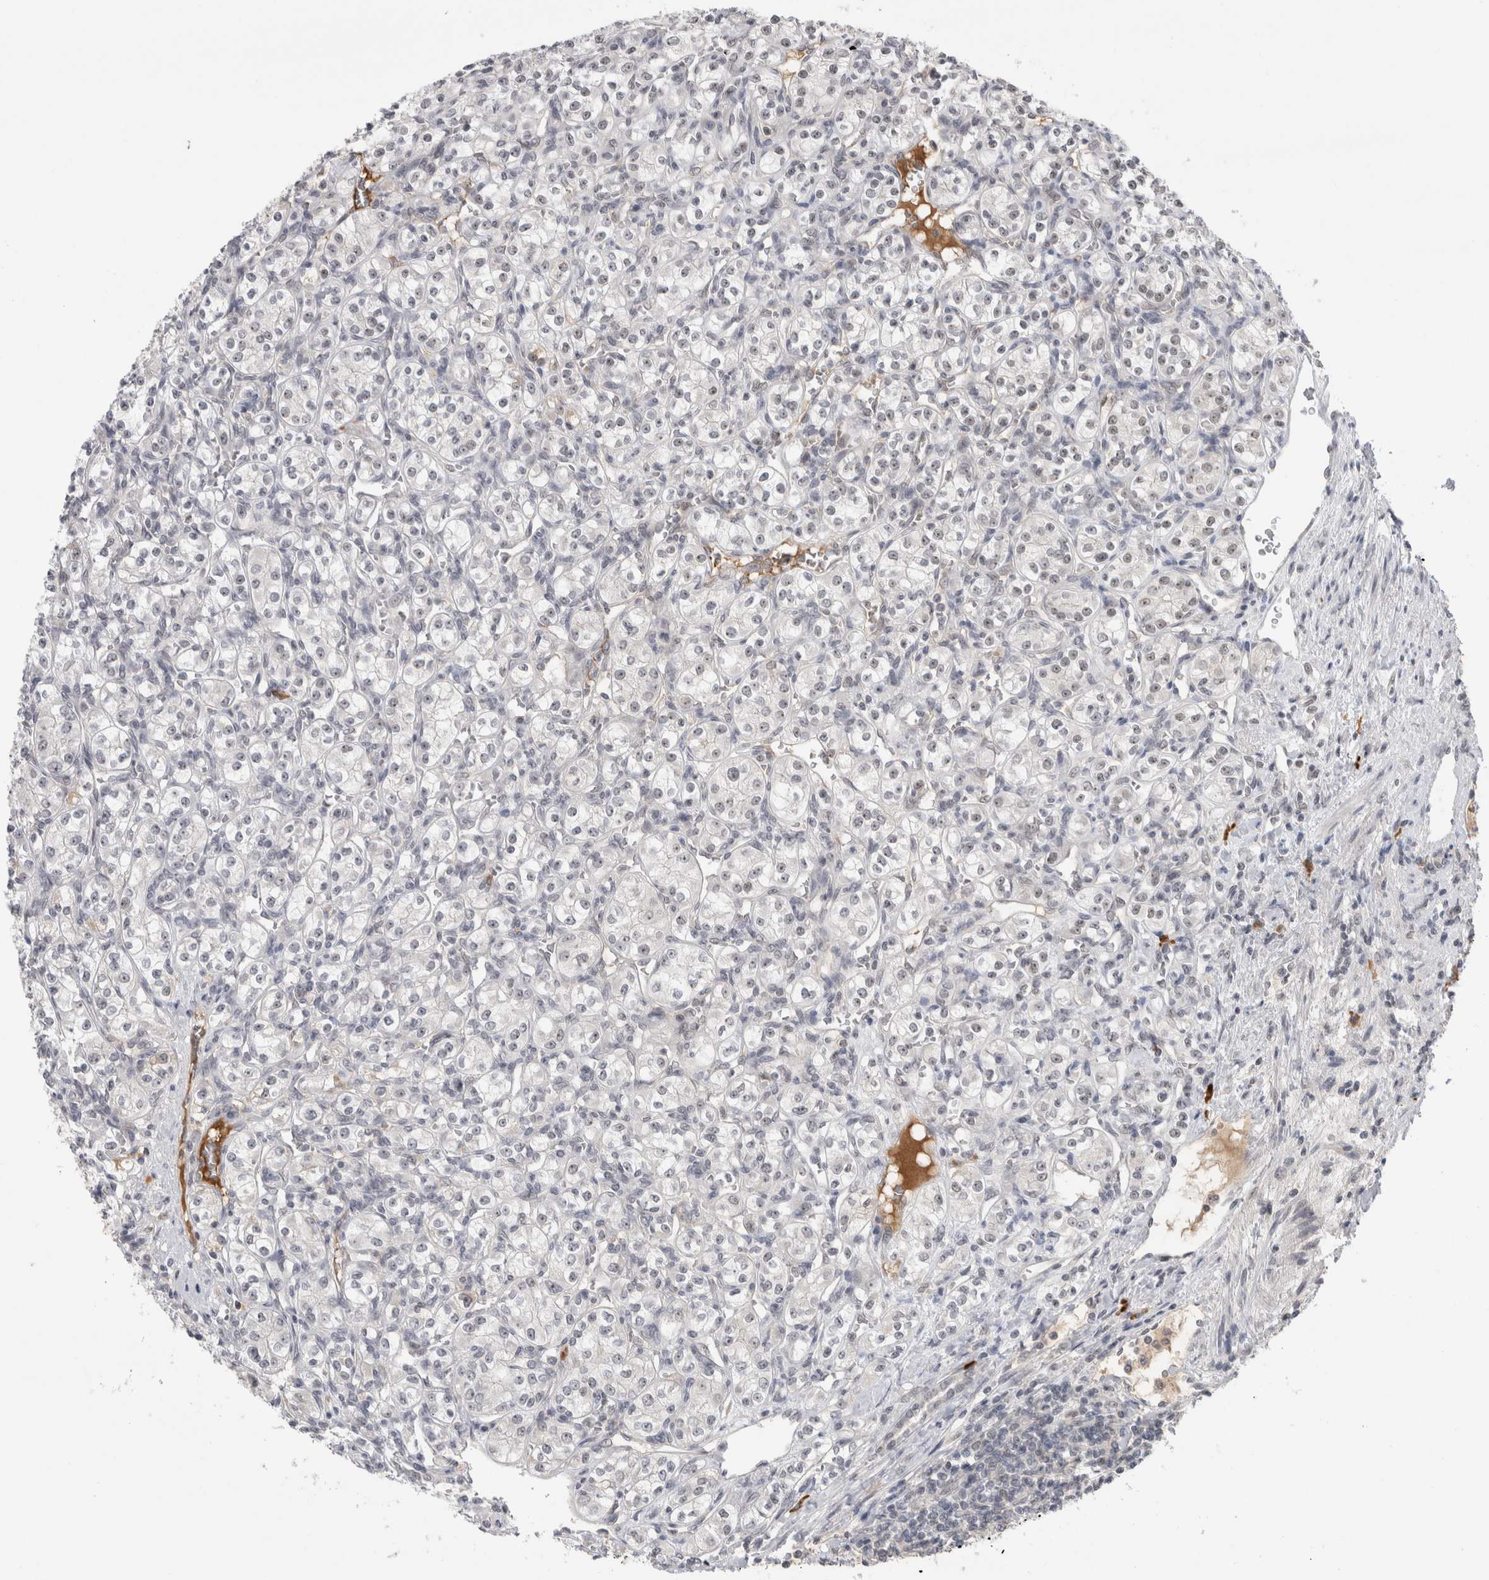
{"staining": {"intensity": "negative", "quantity": "none", "location": "none"}, "tissue": "renal cancer", "cell_type": "Tumor cells", "image_type": "cancer", "snomed": [{"axis": "morphology", "description": "Adenocarcinoma, NOS"}, {"axis": "topography", "description": "Kidney"}], "caption": "Tumor cells are negative for brown protein staining in renal adenocarcinoma. The staining is performed using DAB brown chromogen with nuclei counter-stained in using hematoxylin.", "gene": "ZNF24", "patient": {"sex": "male", "age": 77}}